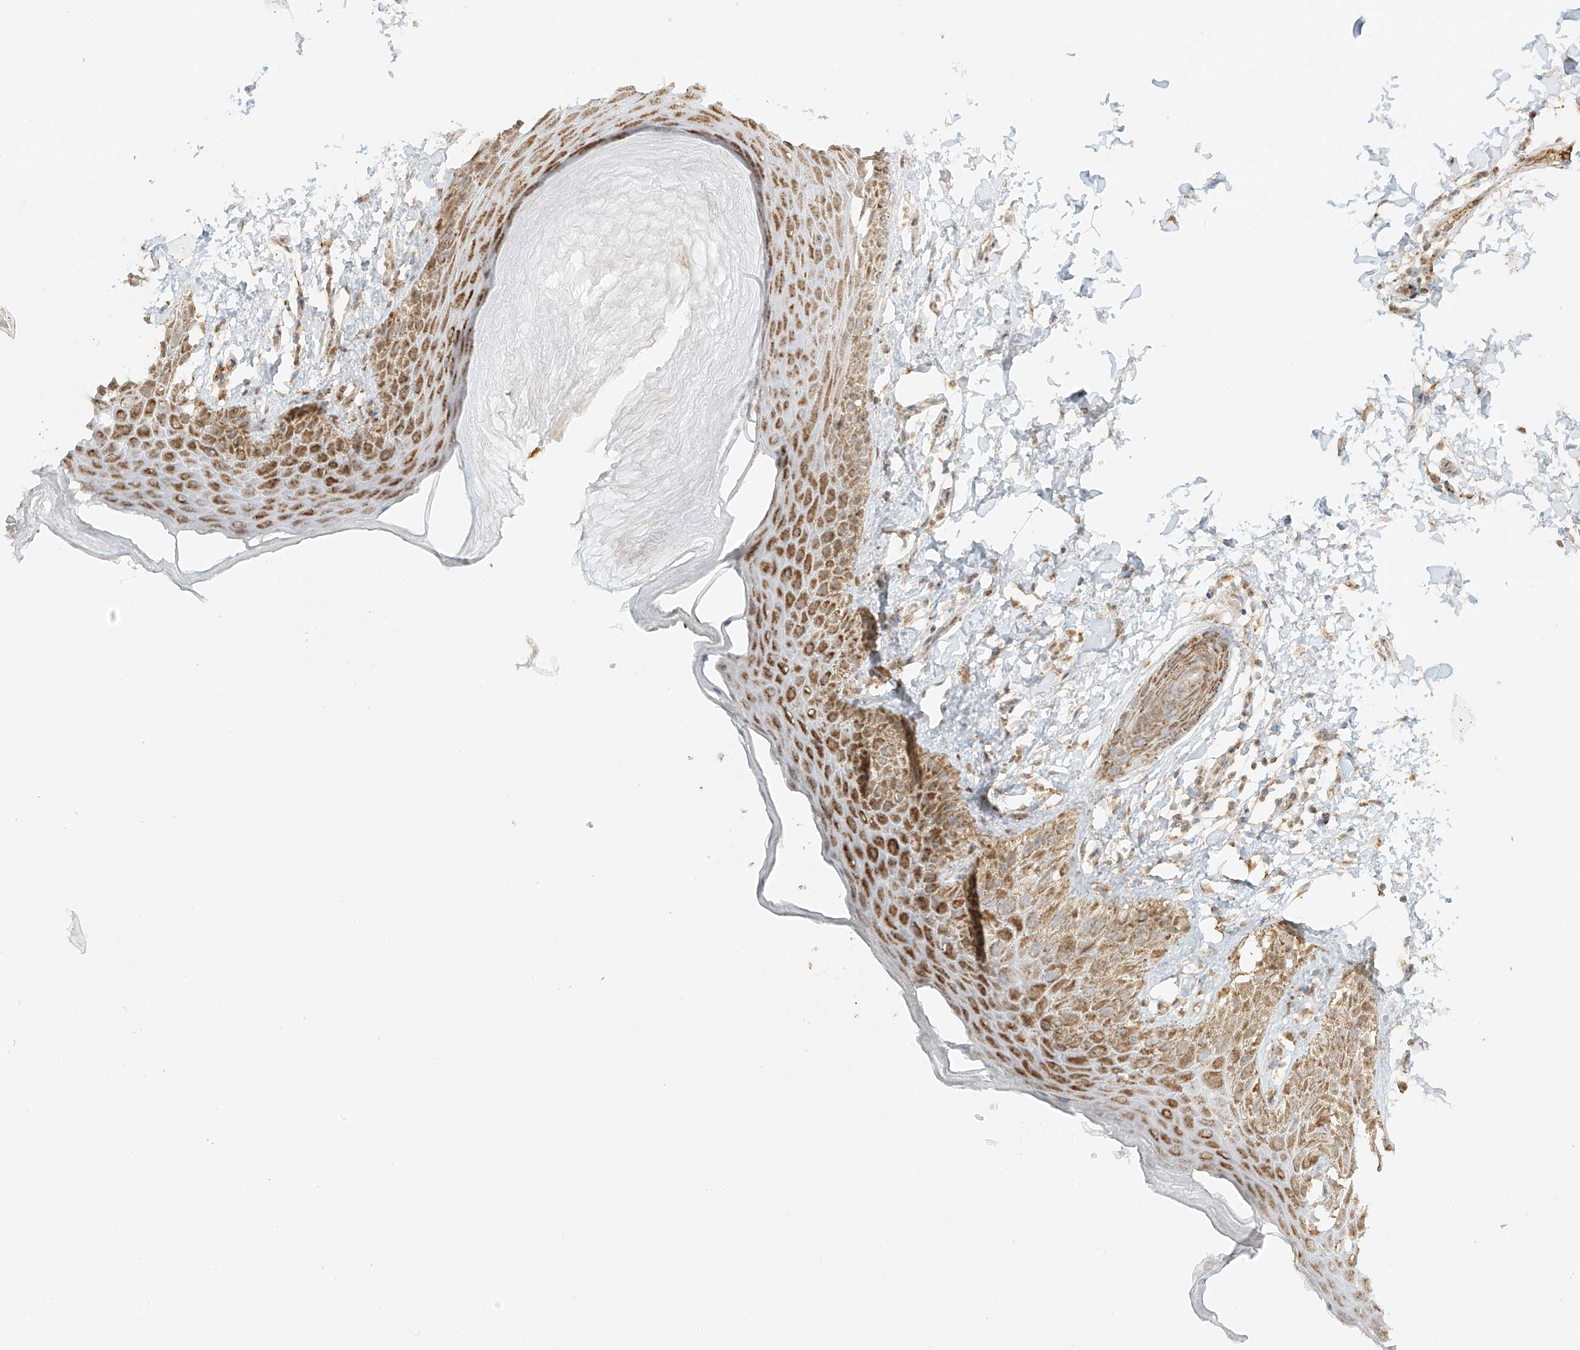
{"staining": {"intensity": "moderate", "quantity": ">75%", "location": "cytoplasmic/membranous"}, "tissue": "skin", "cell_type": "Epidermal cells", "image_type": "normal", "snomed": [{"axis": "morphology", "description": "Normal tissue, NOS"}, {"axis": "topography", "description": "Anal"}], "caption": "DAB (3,3'-diaminobenzidine) immunohistochemical staining of unremarkable human skin demonstrates moderate cytoplasmic/membranous protein expression in approximately >75% of epidermal cells.", "gene": "MIPEP", "patient": {"sex": "male", "age": 44}}